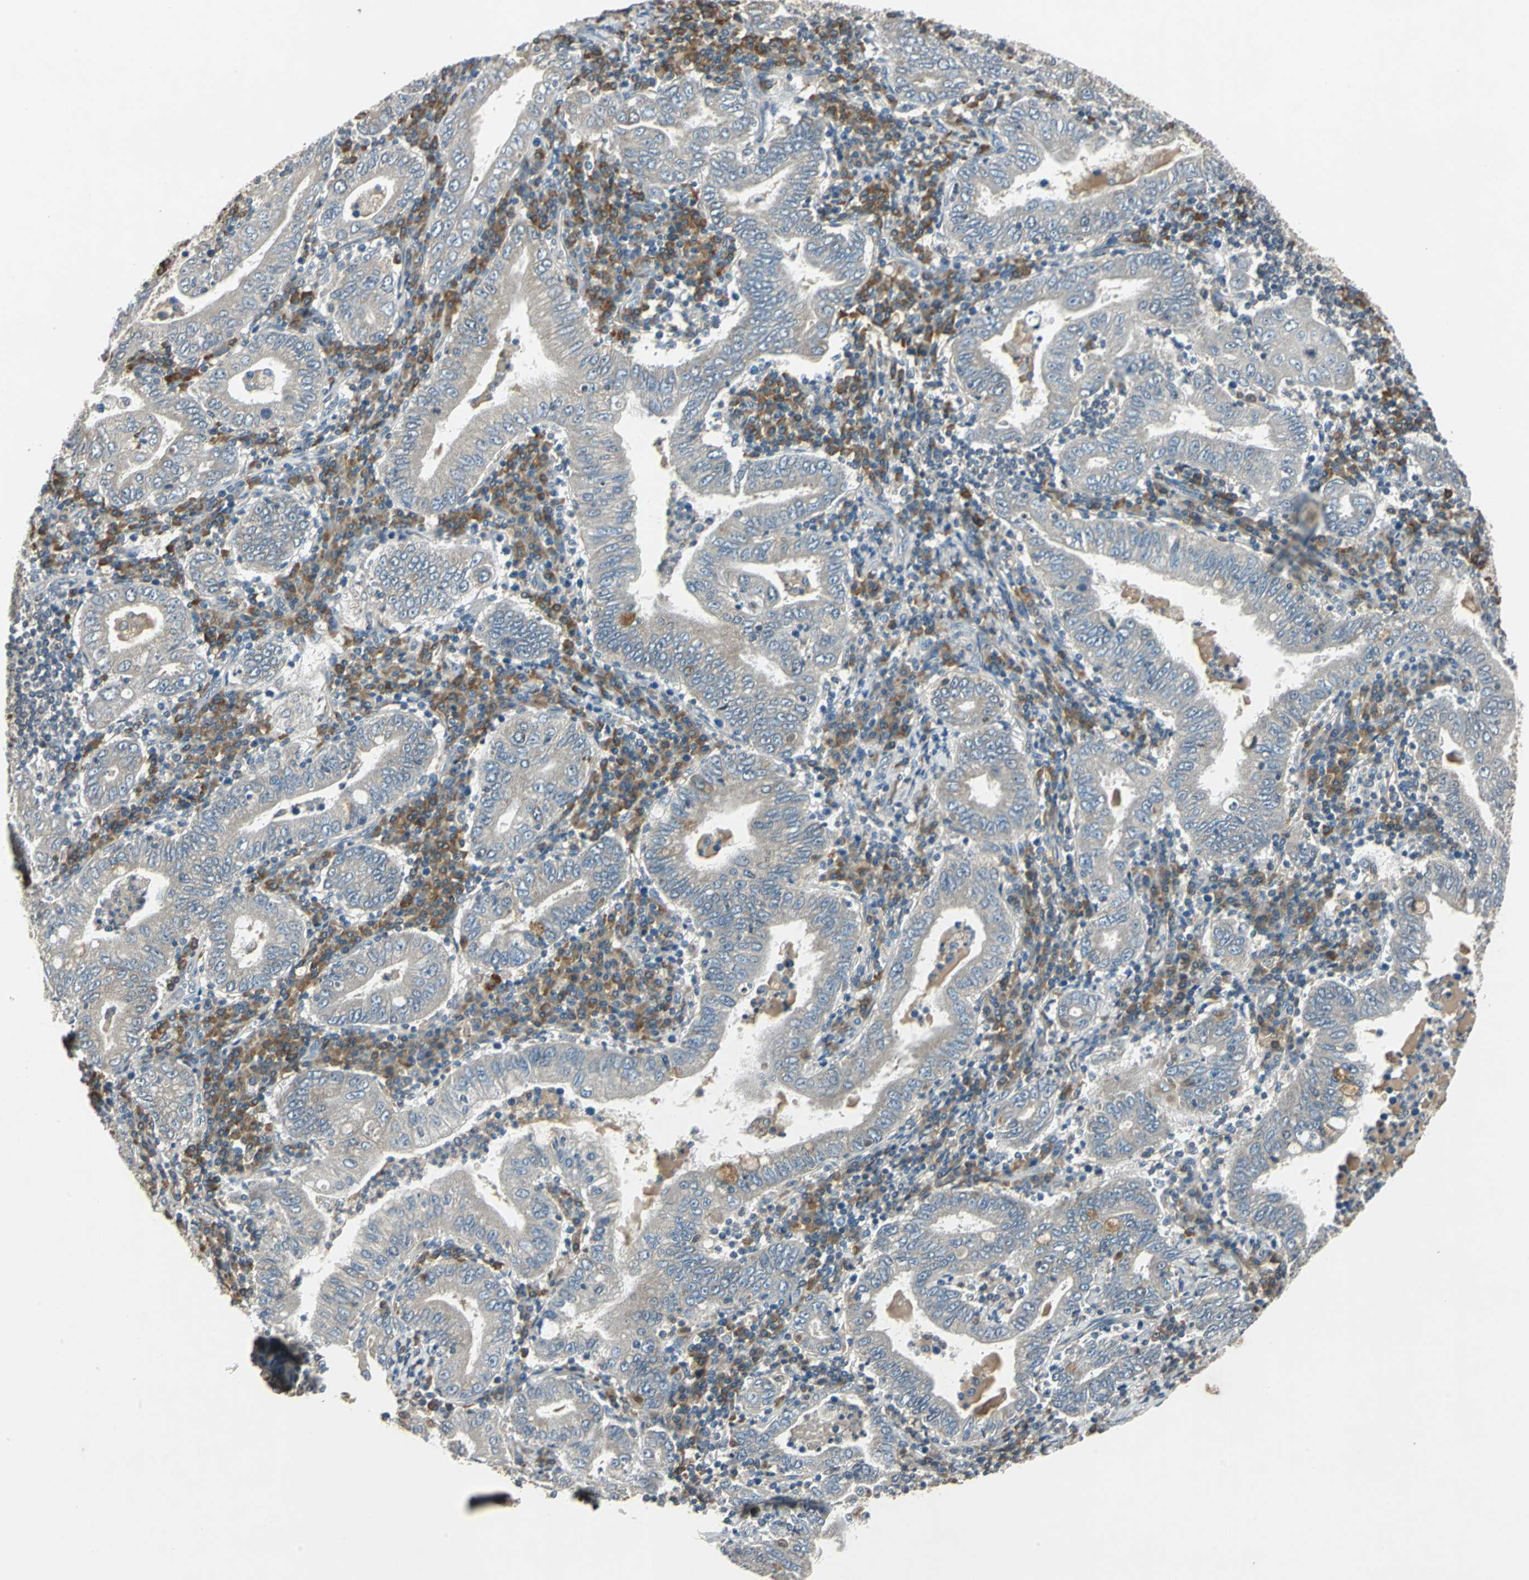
{"staining": {"intensity": "weak", "quantity": ">75%", "location": "cytoplasmic/membranous"}, "tissue": "stomach cancer", "cell_type": "Tumor cells", "image_type": "cancer", "snomed": [{"axis": "morphology", "description": "Normal tissue, NOS"}, {"axis": "morphology", "description": "Adenocarcinoma, NOS"}, {"axis": "topography", "description": "Esophagus"}, {"axis": "topography", "description": "Stomach, upper"}, {"axis": "topography", "description": "Peripheral nerve tissue"}], "caption": "This is a micrograph of immunohistochemistry staining of stomach adenocarcinoma, which shows weak positivity in the cytoplasmic/membranous of tumor cells.", "gene": "SLC2A13", "patient": {"sex": "male", "age": 62}}